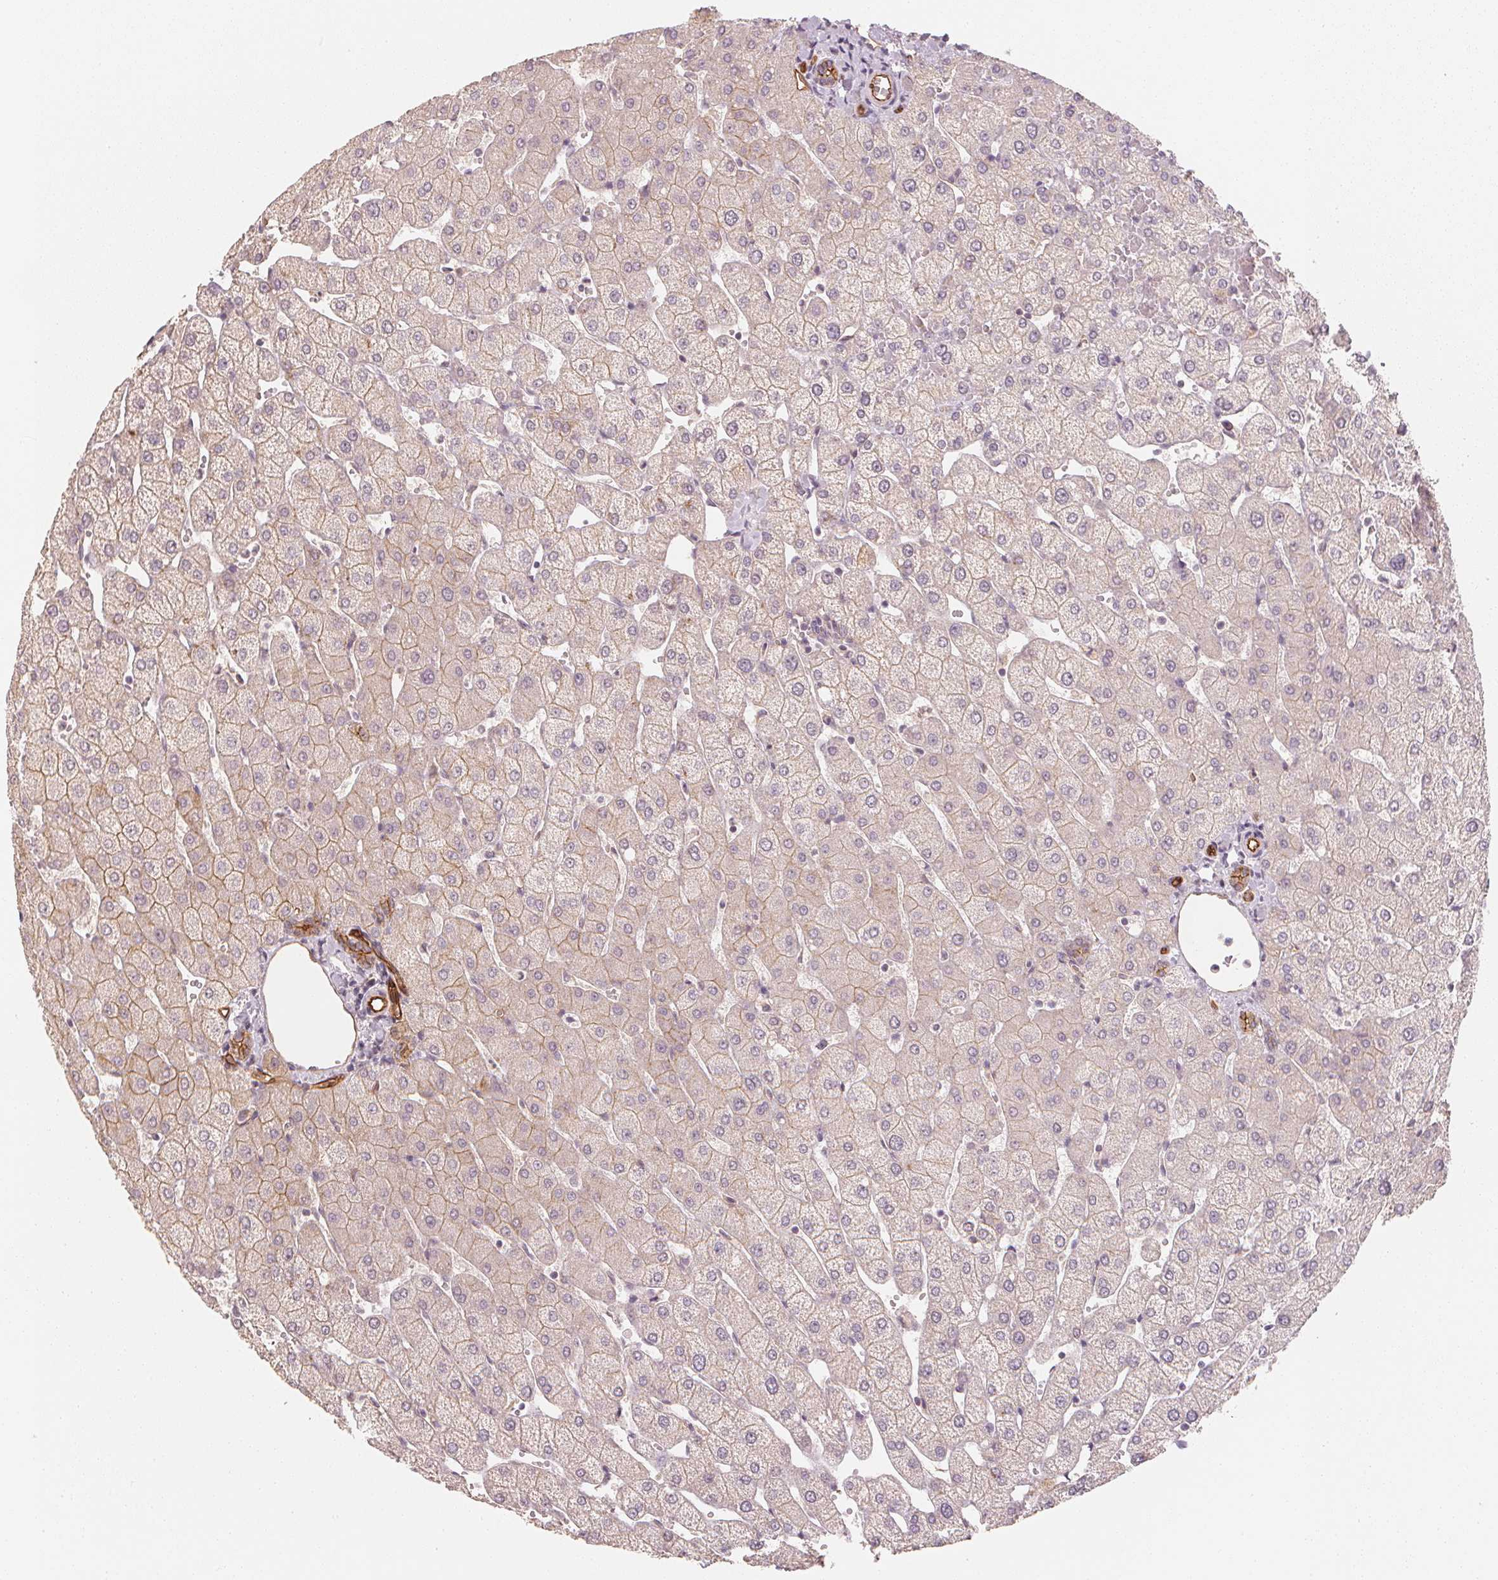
{"staining": {"intensity": "moderate", "quantity": "<25%", "location": "cytoplasmic/membranous"}, "tissue": "liver", "cell_type": "Cholangiocytes", "image_type": "normal", "snomed": [{"axis": "morphology", "description": "Normal tissue, NOS"}, {"axis": "topography", "description": "Liver"}], "caption": "A brown stain labels moderate cytoplasmic/membranous staining of a protein in cholangiocytes of unremarkable human liver.", "gene": "CIB1", "patient": {"sex": "female", "age": 54}}